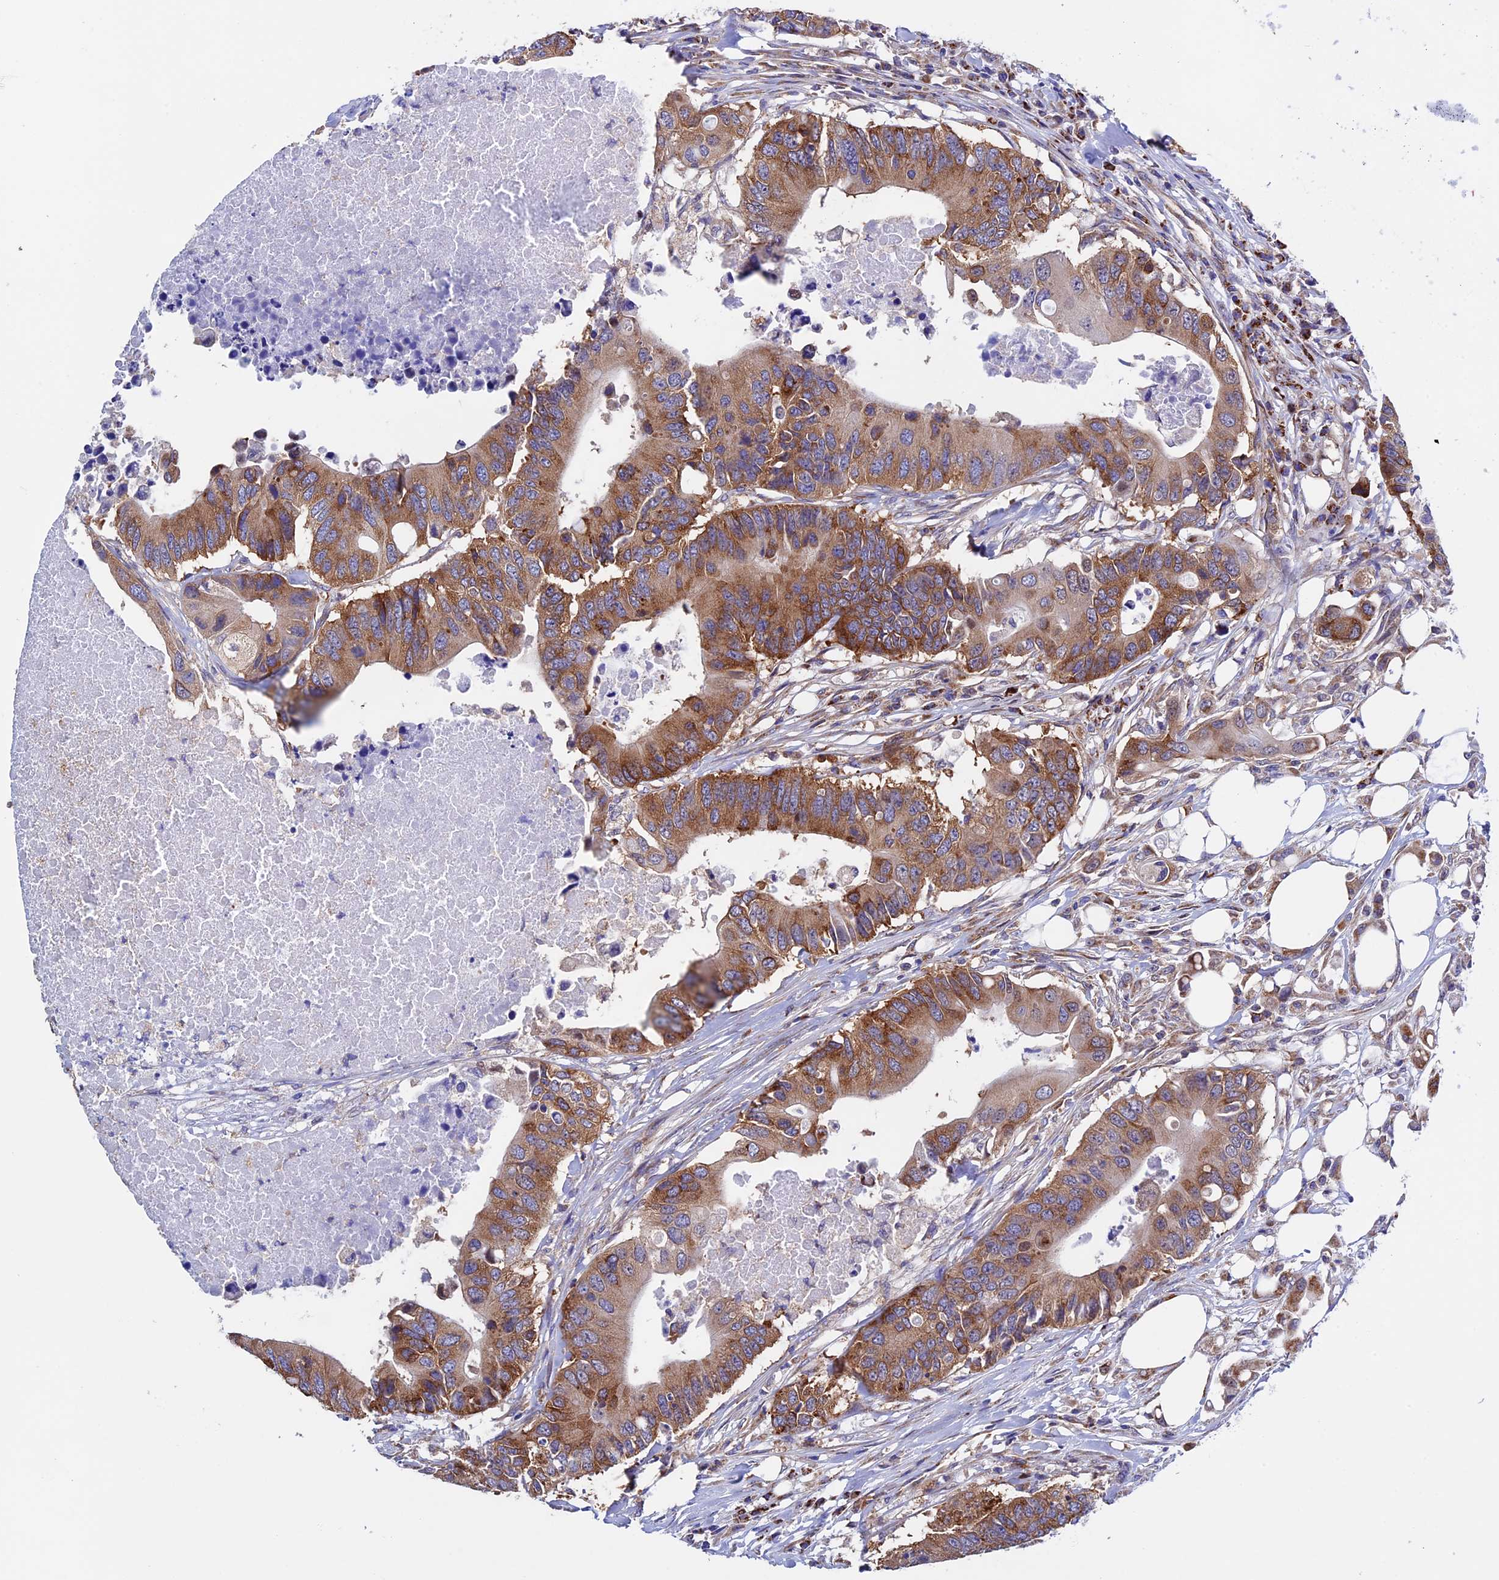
{"staining": {"intensity": "moderate", "quantity": ">75%", "location": "cytoplasmic/membranous"}, "tissue": "colorectal cancer", "cell_type": "Tumor cells", "image_type": "cancer", "snomed": [{"axis": "morphology", "description": "Adenocarcinoma, NOS"}, {"axis": "topography", "description": "Colon"}], "caption": "Adenocarcinoma (colorectal) stained with a brown dye reveals moderate cytoplasmic/membranous positive expression in approximately >75% of tumor cells.", "gene": "SLC9A5", "patient": {"sex": "male", "age": 71}}